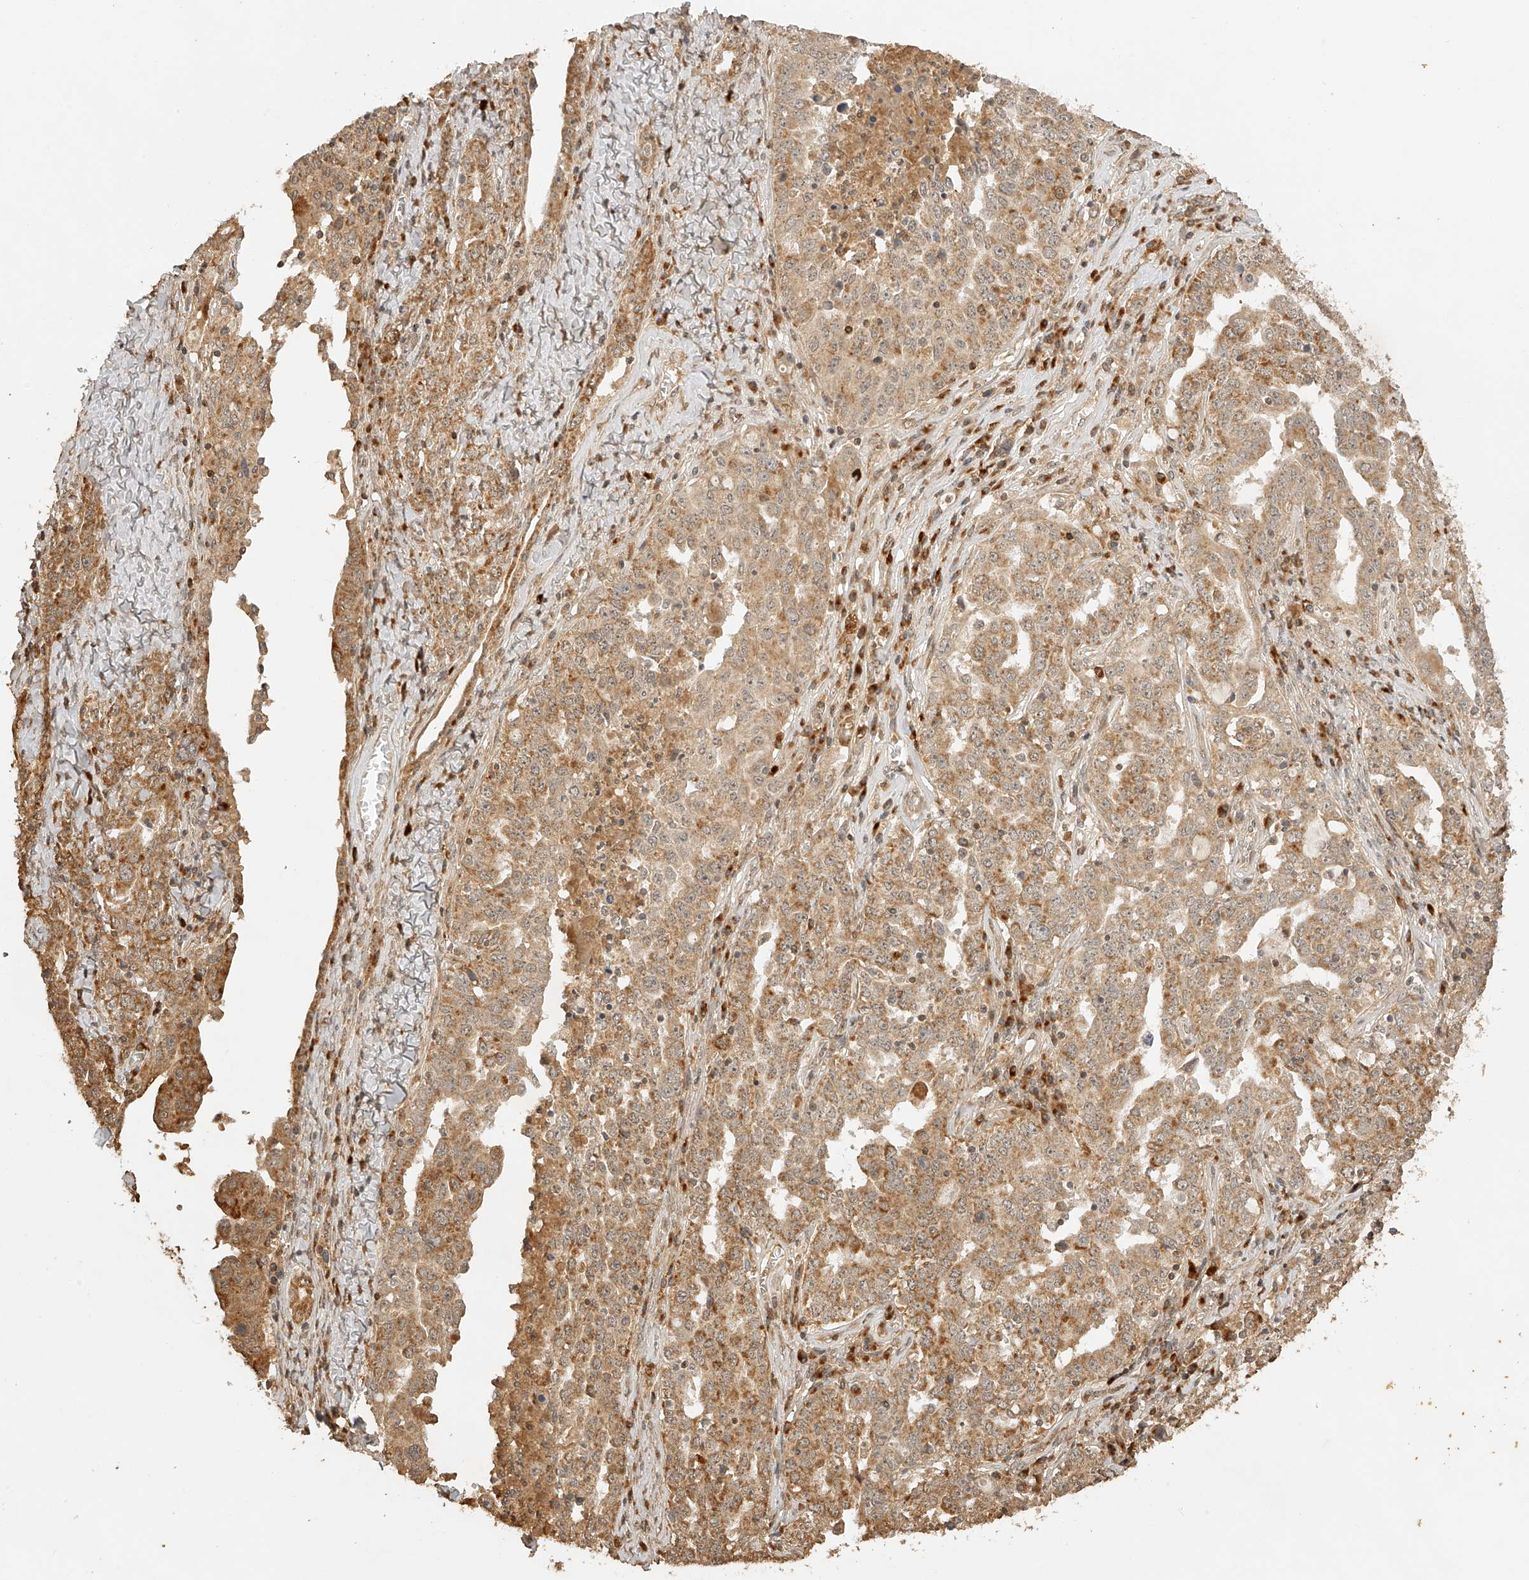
{"staining": {"intensity": "moderate", "quantity": ">75%", "location": "cytoplasmic/membranous"}, "tissue": "ovarian cancer", "cell_type": "Tumor cells", "image_type": "cancer", "snomed": [{"axis": "morphology", "description": "Carcinoma, endometroid"}, {"axis": "topography", "description": "Ovary"}], "caption": "Ovarian cancer stained with immunohistochemistry (IHC) displays moderate cytoplasmic/membranous staining in about >75% of tumor cells.", "gene": "BCL2L11", "patient": {"sex": "female", "age": 62}}